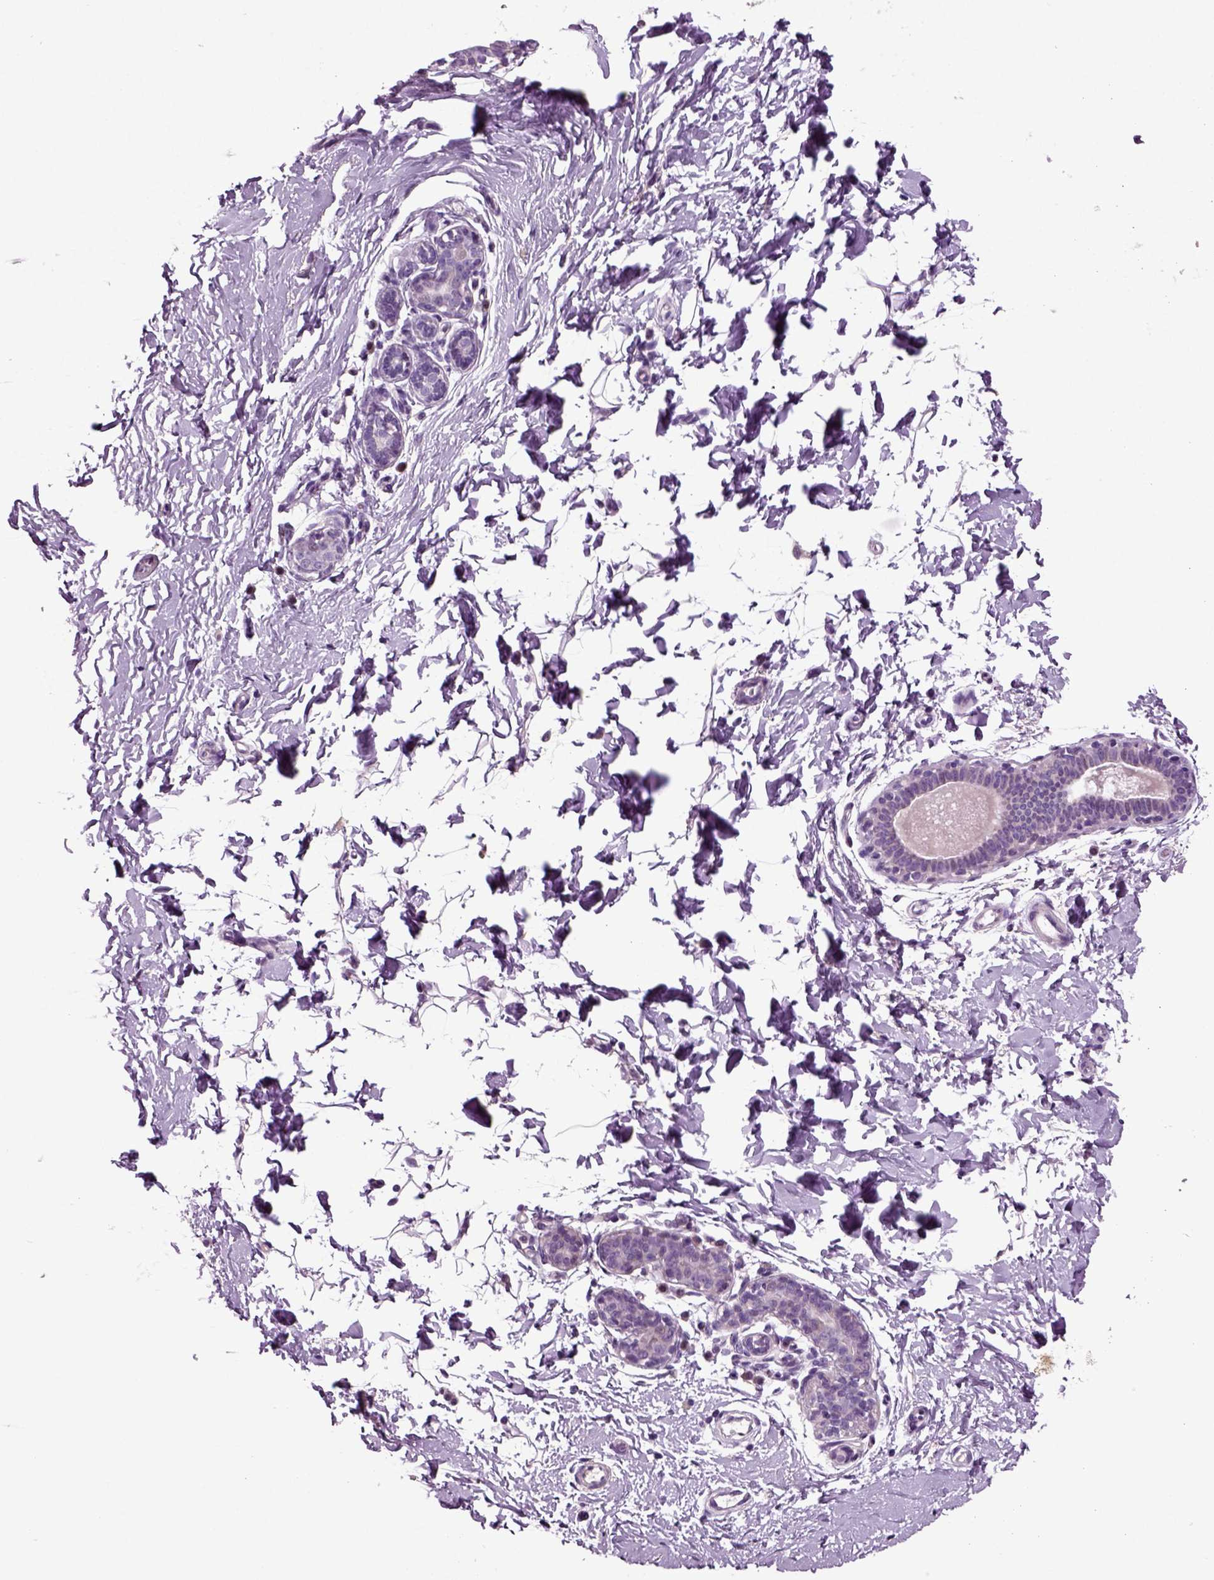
{"staining": {"intensity": "negative", "quantity": "none", "location": "none"}, "tissue": "breast", "cell_type": "Adipocytes", "image_type": "normal", "snomed": [{"axis": "morphology", "description": "Normal tissue, NOS"}, {"axis": "topography", "description": "Breast"}], "caption": "The image reveals no staining of adipocytes in benign breast.", "gene": "ARID3A", "patient": {"sex": "female", "age": 37}}